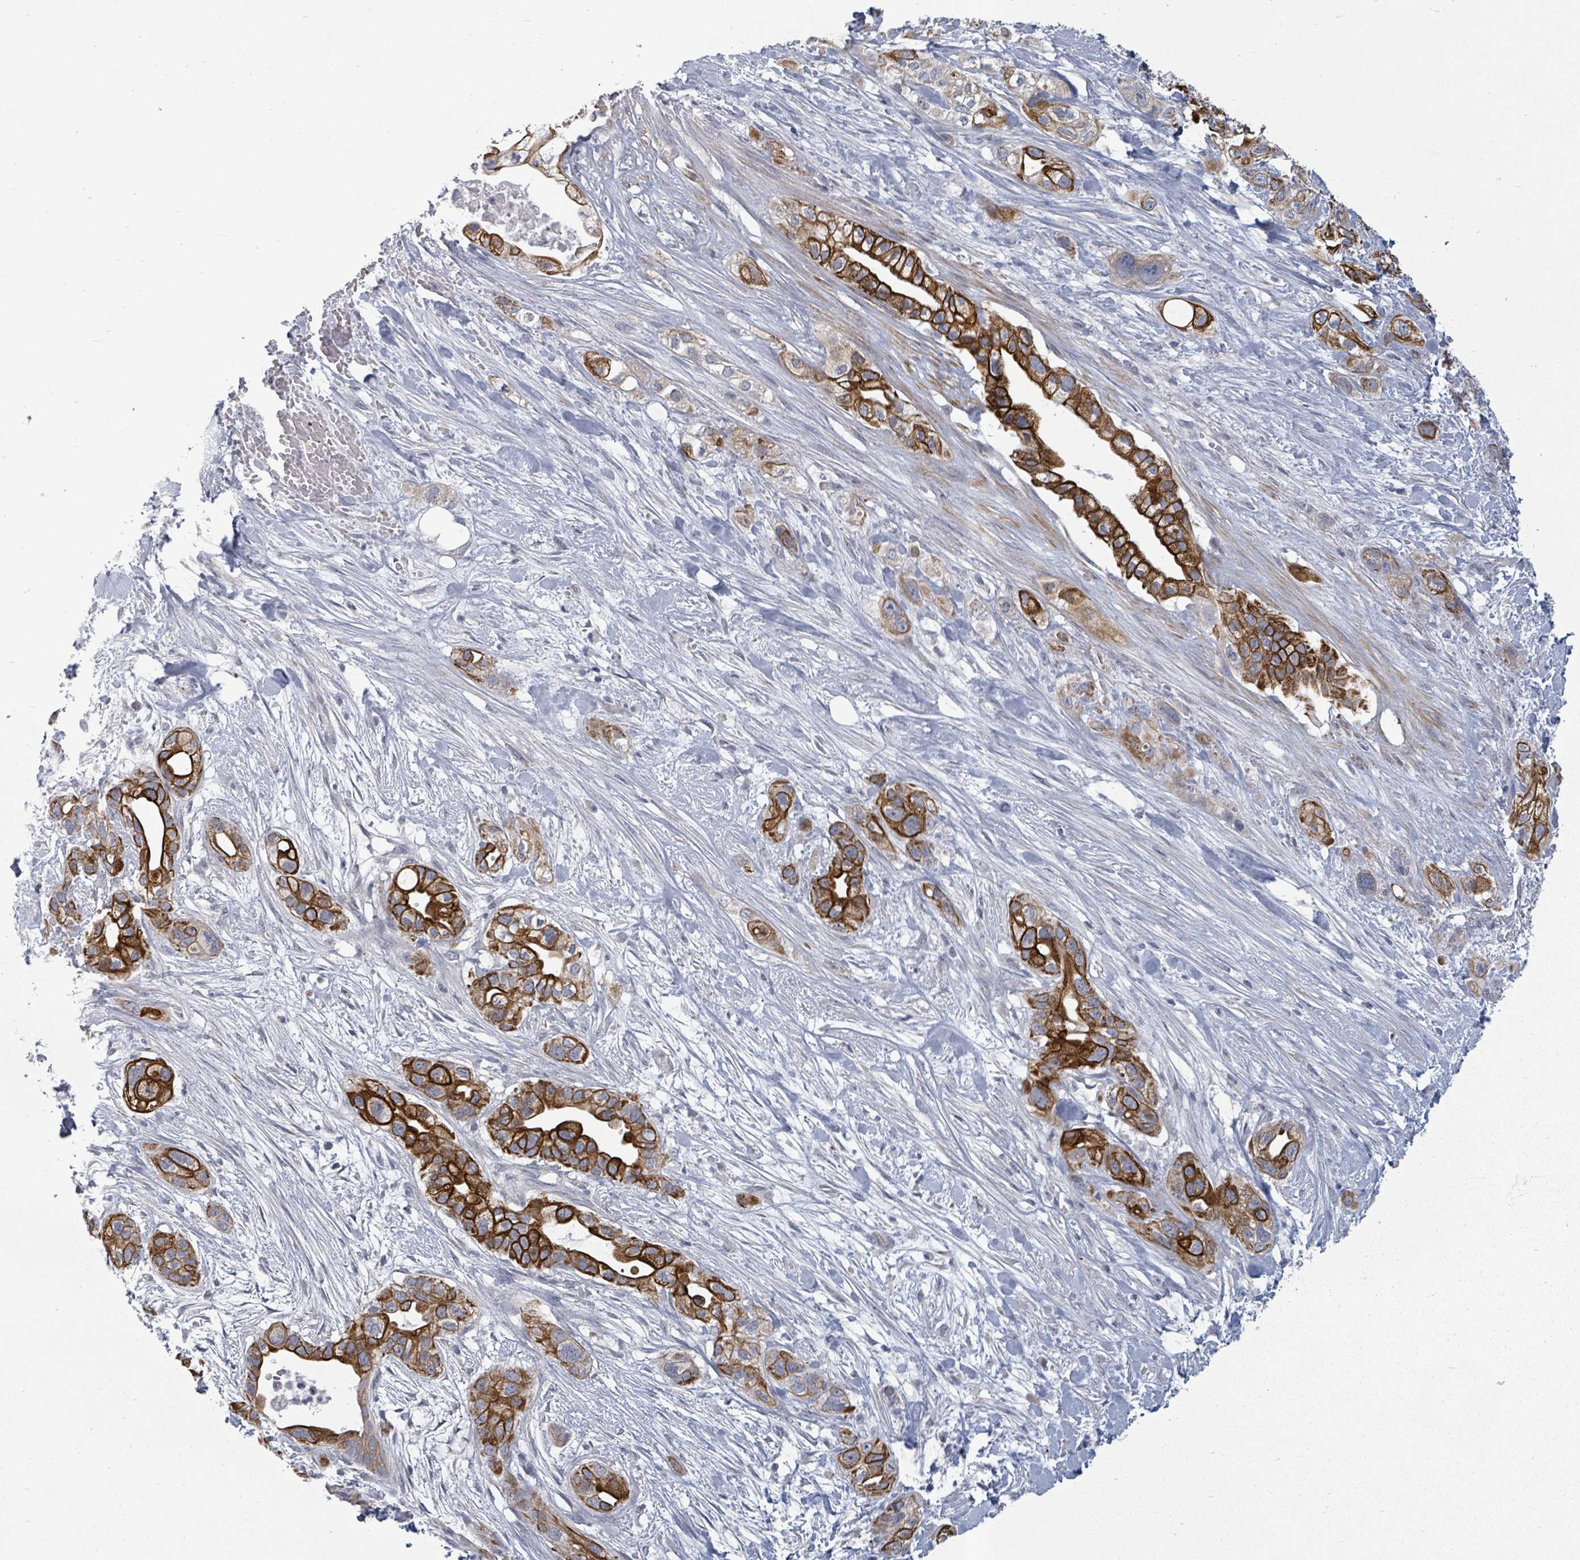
{"staining": {"intensity": "strong", "quantity": ">75%", "location": "cytoplasmic/membranous"}, "tissue": "pancreatic cancer", "cell_type": "Tumor cells", "image_type": "cancer", "snomed": [{"axis": "morphology", "description": "Adenocarcinoma, NOS"}, {"axis": "topography", "description": "Pancreas"}], "caption": "High-magnification brightfield microscopy of pancreatic adenocarcinoma stained with DAB (brown) and counterstained with hematoxylin (blue). tumor cells exhibit strong cytoplasmic/membranous expression is identified in about>75% of cells.", "gene": "PTPN20", "patient": {"sex": "male", "age": 44}}